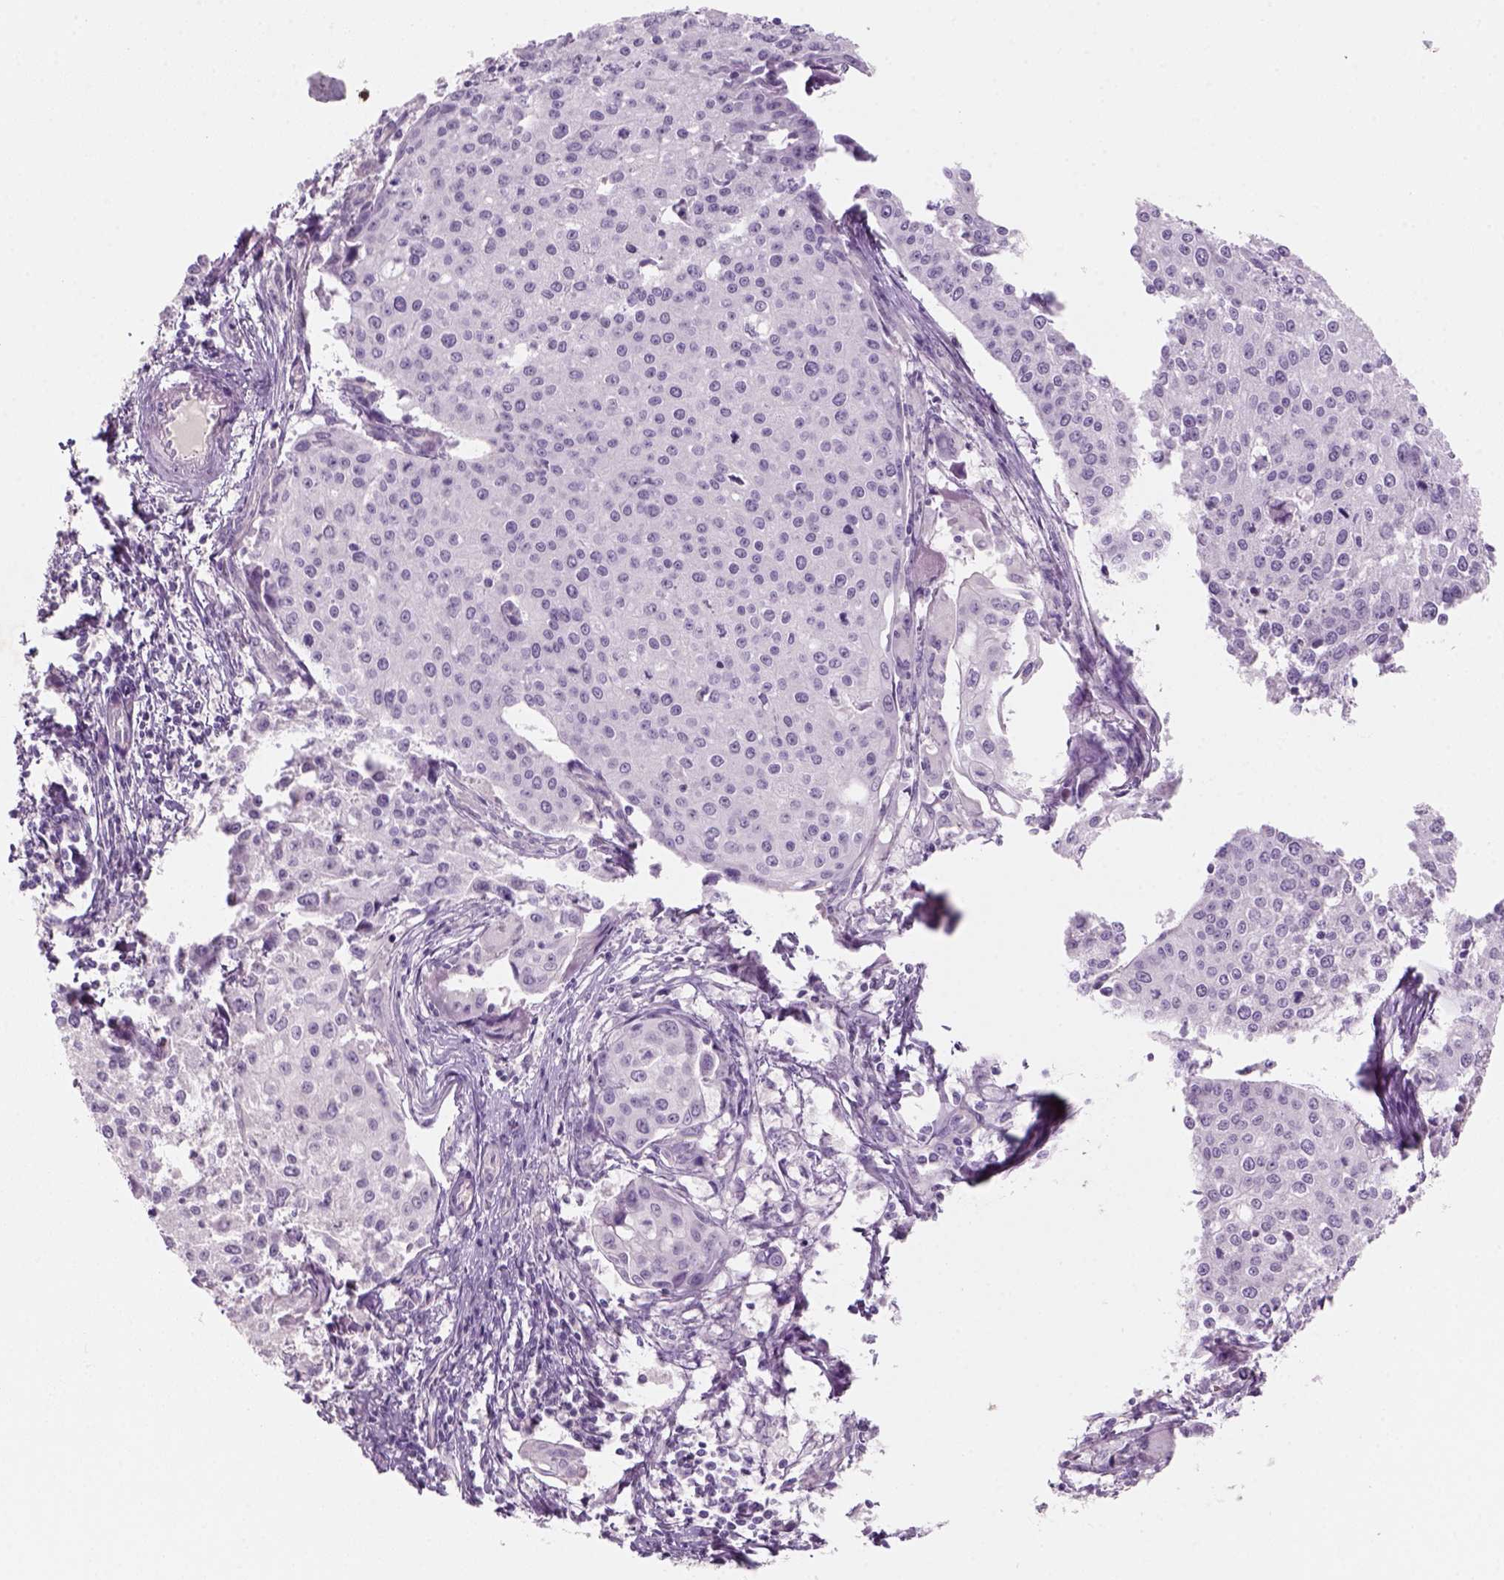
{"staining": {"intensity": "negative", "quantity": "none", "location": "none"}, "tissue": "cervical cancer", "cell_type": "Tumor cells", "image_type": "cancer", "snomed": [{"axis": "morphology", "description": "Squamous cell carcinoma, NOS"}, {"axis": "topography", "description": "Cervix"}], "caption": "High power microscopy image of an immunohistochemistry (IHC) photomicrograph of cervical cancer, revealing no significant expression in tumor cells. (DAB (3,3'-diaminobenzidine) IHC visualized using brightfield microscopy, high magnification).", "gene": "KRT25", "patient": {"sex": "female", "age": 38}}